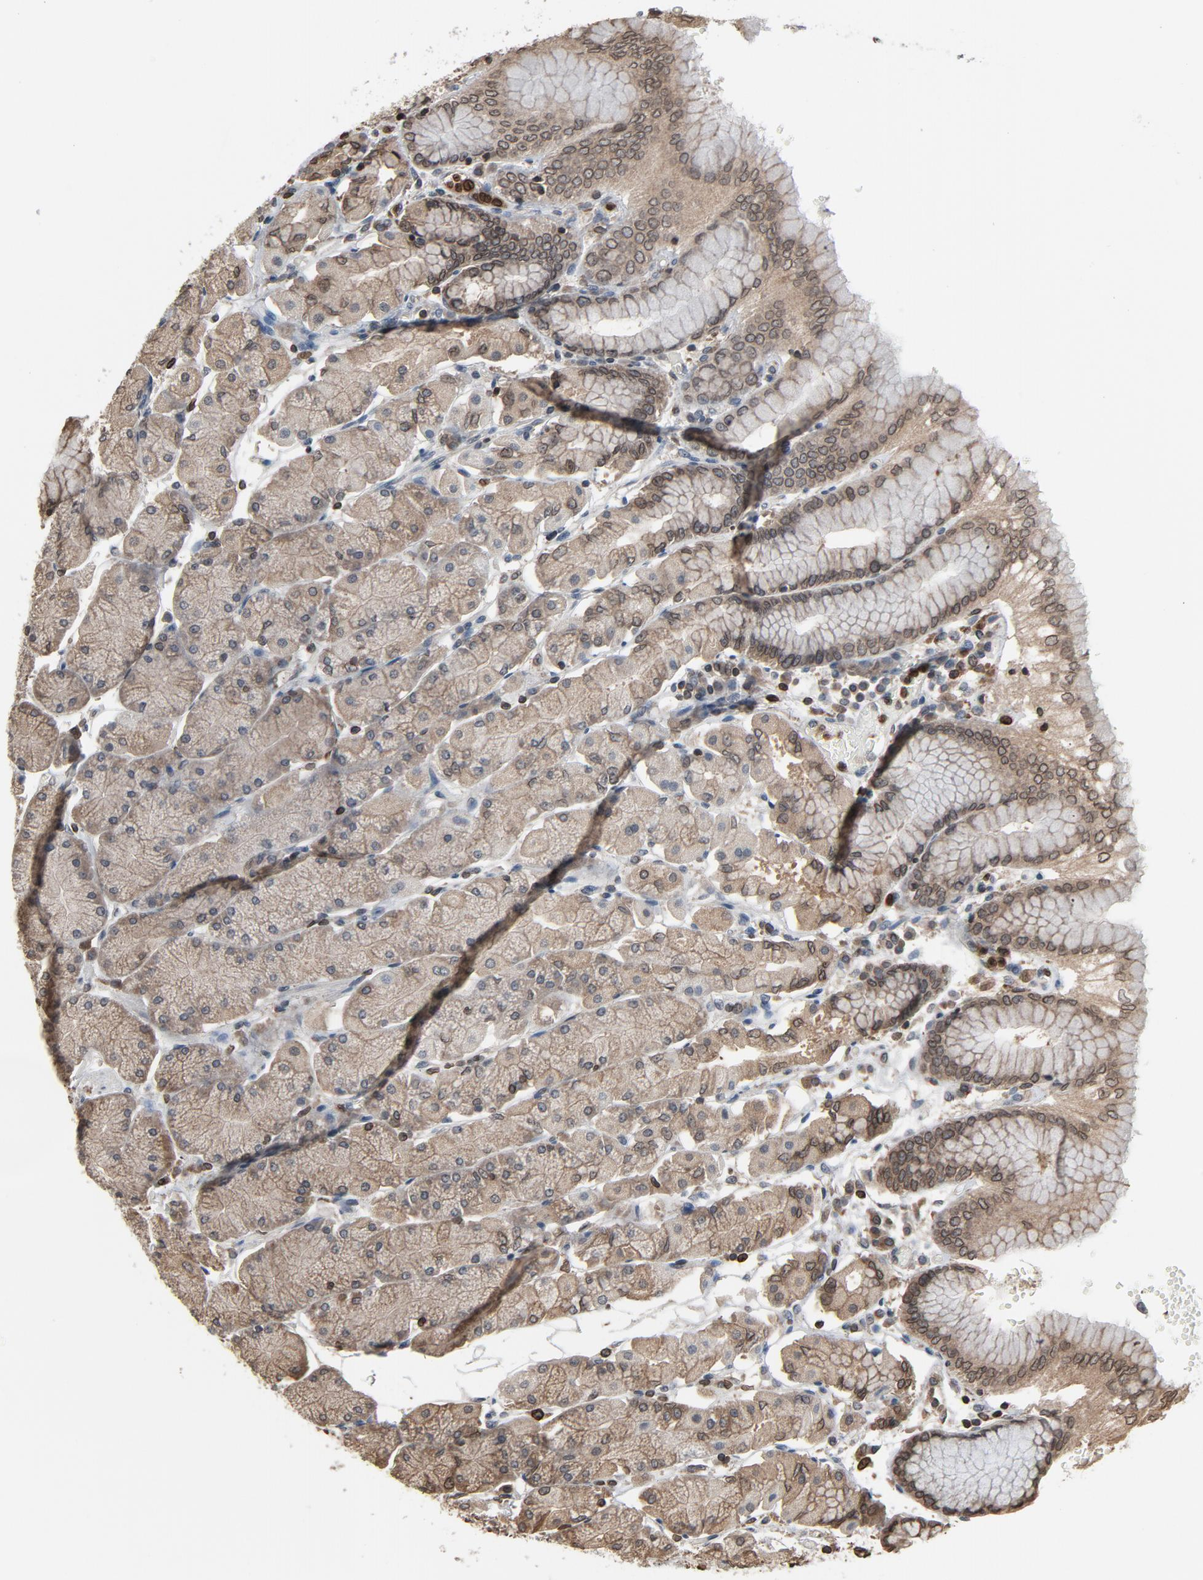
{"staining": {"intensity": "moderate", "quantity": "<25%", "location": "cytoplasmic/membranous,nuclear"}, "tissue": "stomach", "cell_type": "Glandular cells", "image_type": "normal", "snomed": [{"axis": "morphology", "description": "Normal tissue, NOS"}, {"axis": "topography", "description": "Stomach, upper"}, {"axis": "topography", "description": "Stomach"}], "caption": "Immunohistochemistry (IHC) of unremarkable stomach demonstrates low levels of moderate cytoplasmic/membranous,nuclear staining in approximately <25% of glandular cells.", "gene": "UBE2D1", "patient": {"sex": "male", "age": 76}}